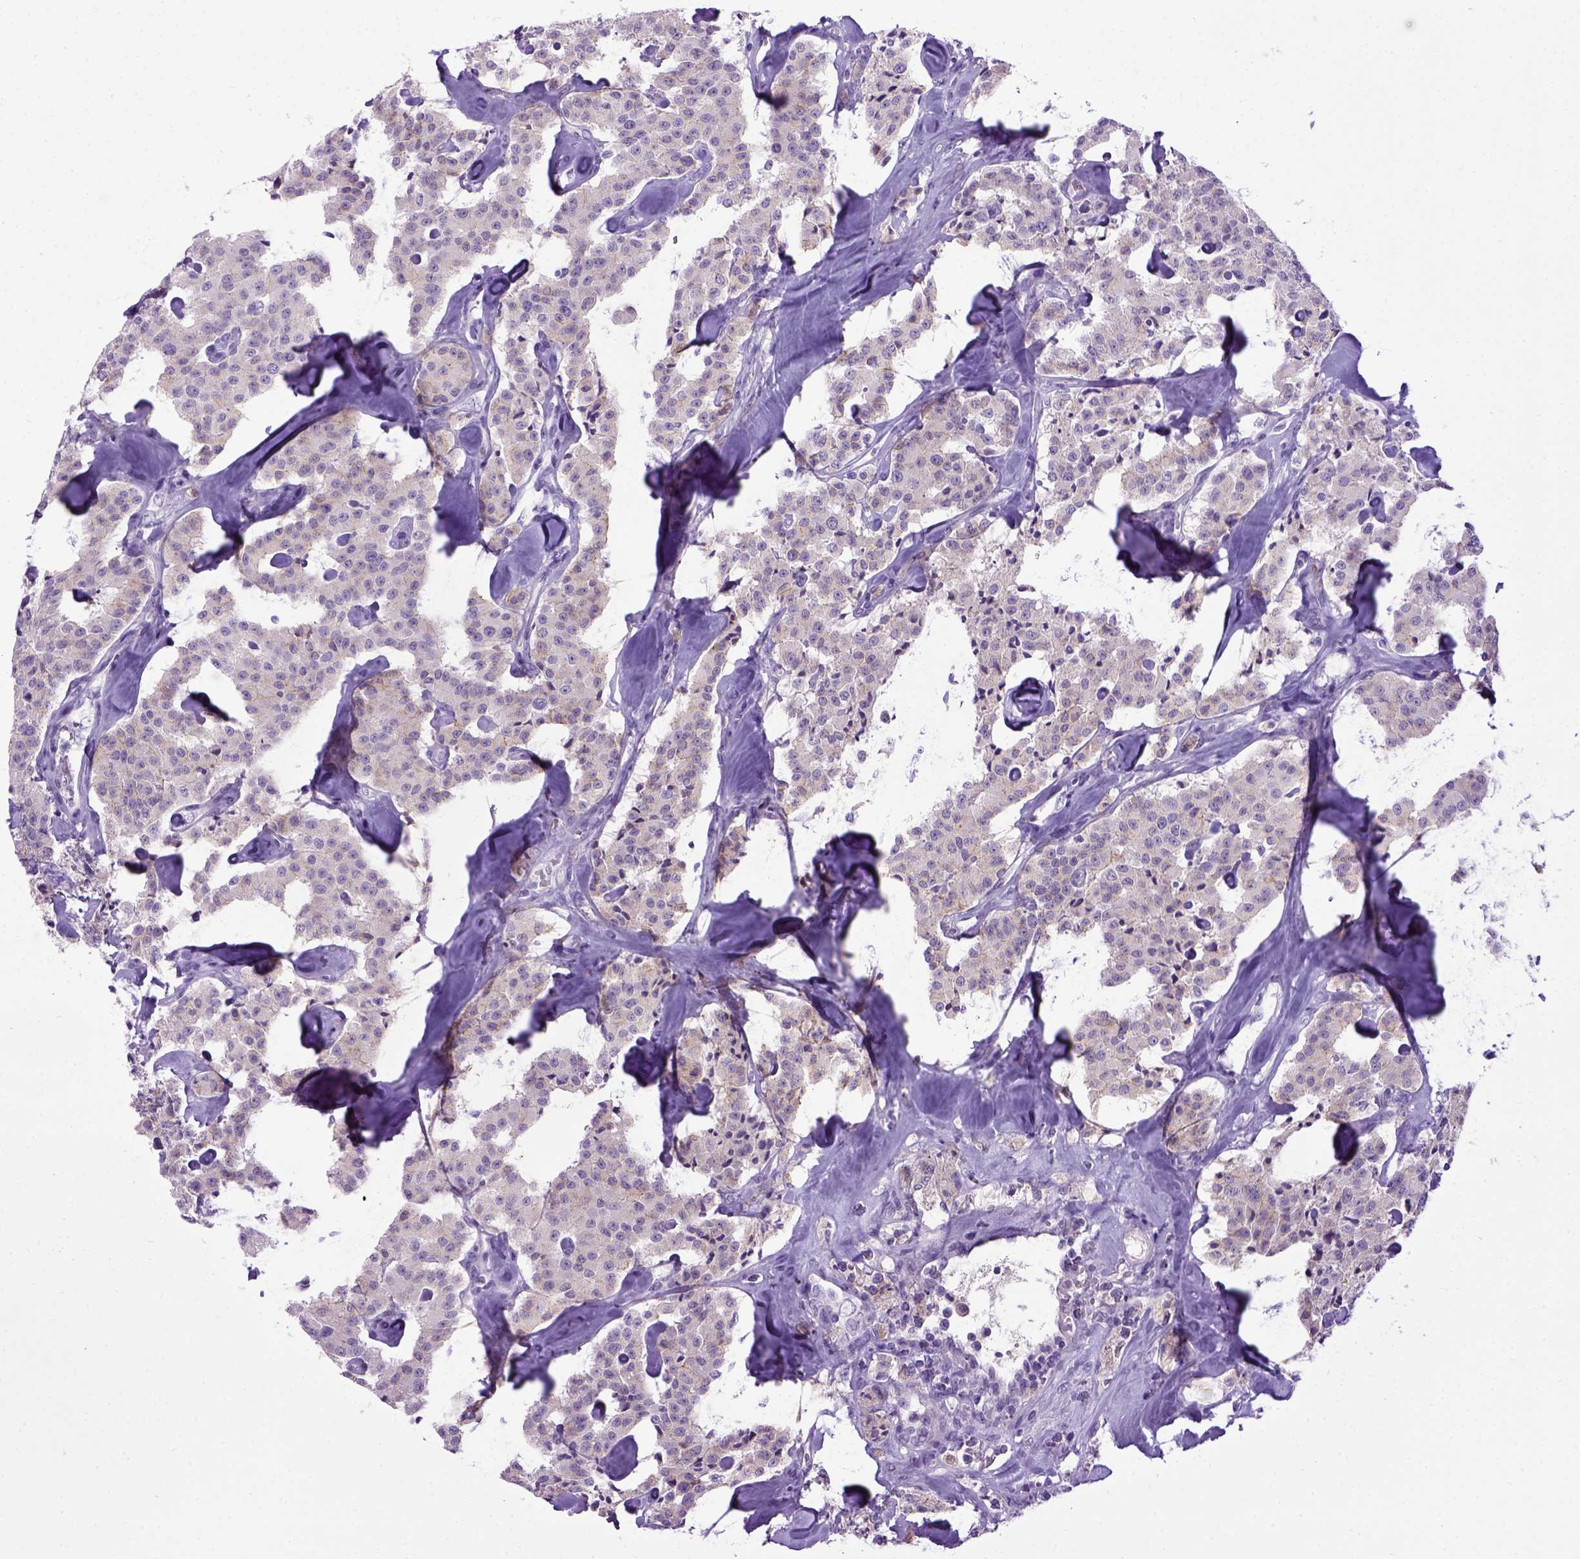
{"staining": {"intensity": "negative", "quantity": "none", "location": "none"}, "tissue": "carcinoid", "cell_type": "Tumor cells", "image_type": "cancer", "snomed": [{"axis": "morphology", "description": "Carcinoid, malignant, NOS"}, {"axis": "topography", "description": "Pancreas"}], "caption": "Protein analysis of carcinoid demonstrates no significant expression in tumor cells.", "gene": "CDH1", "patient": {"sex": "male", "age": 41}}